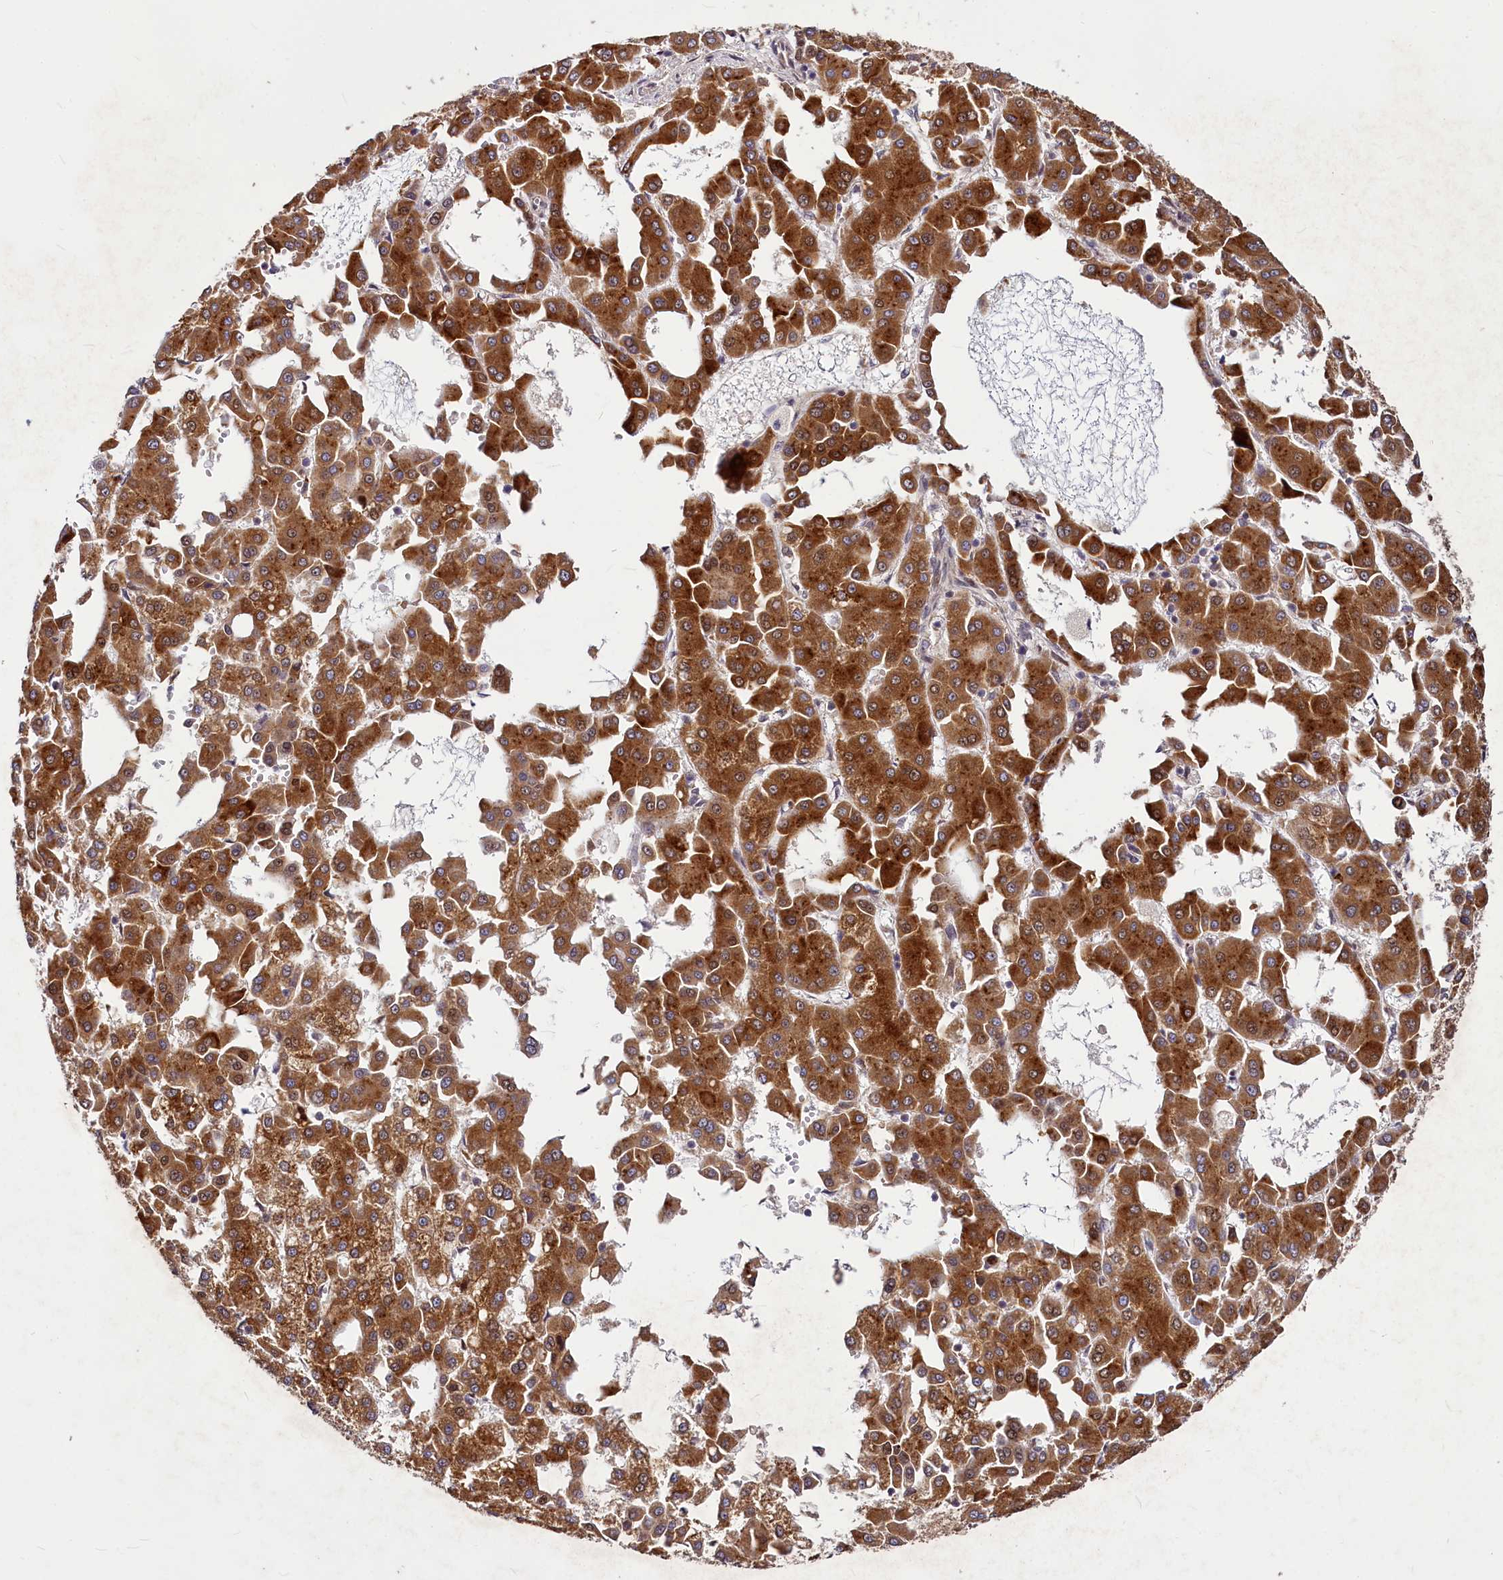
{"staining": {"intensity": "strong", "quantity": ">75%", "location": "cytoplasmic/membranous"}, "tissue": "liver cancer", "cell_type": "Tumor cells", "image_type": "cancer", "snomed": [{"axis": "morphology", "description": "Carcinoma, Hepatocellular, NOS"}, {"axis": "topography", "description": "Liver"}], "caption": "Immunohistochemical staining of liver hepatocellular carcinoma exhibits high levels of strong cytoplasmic/membranous protein expression in about >75% of tumor cells.", "gene": "MAML2", "patient": {"sex": "male", "age": 47}}